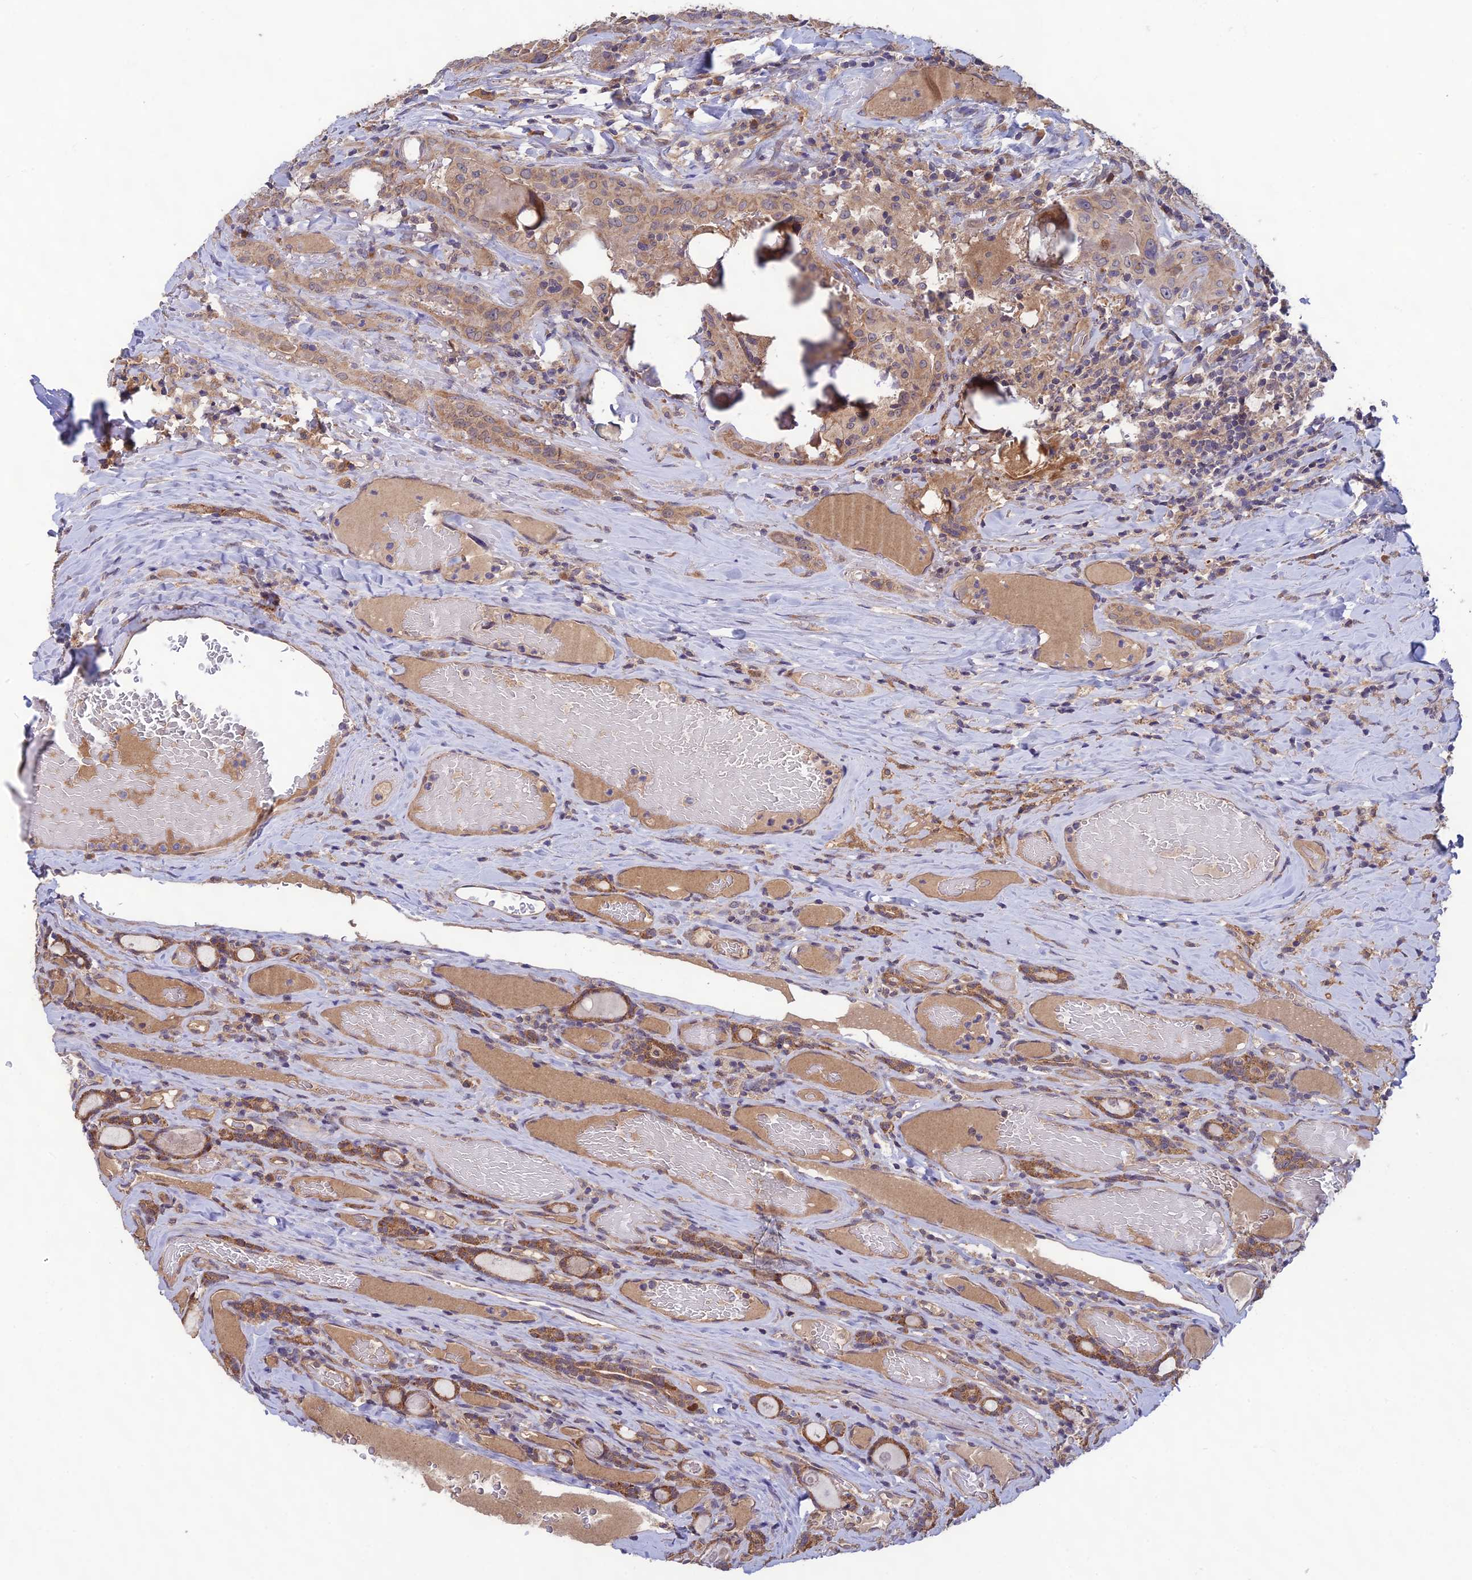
{"staining": {"intensity": "moderate", "quantity": ">75%", "location": "cytoplasmic/membranous"}, "tissue": "thyroid cancer", "cell_type": "Tumor cells", "image_type": "cancer", "snomed": [{"axis": "morphology", "description": "Papillary adenocarcinoma, NOS"}, {"axis": "topography", "description": "Thyroid gland"}], "caption": "Brown immunohistochemical staining in human thyroid cancer (papillary adenocarcinoma) shows moderate cytoplasmic/membranous expression in approximately >75% of tumor cells.", "gene": "MRNIP", "patient": {"sex": "female", "age": 72}}